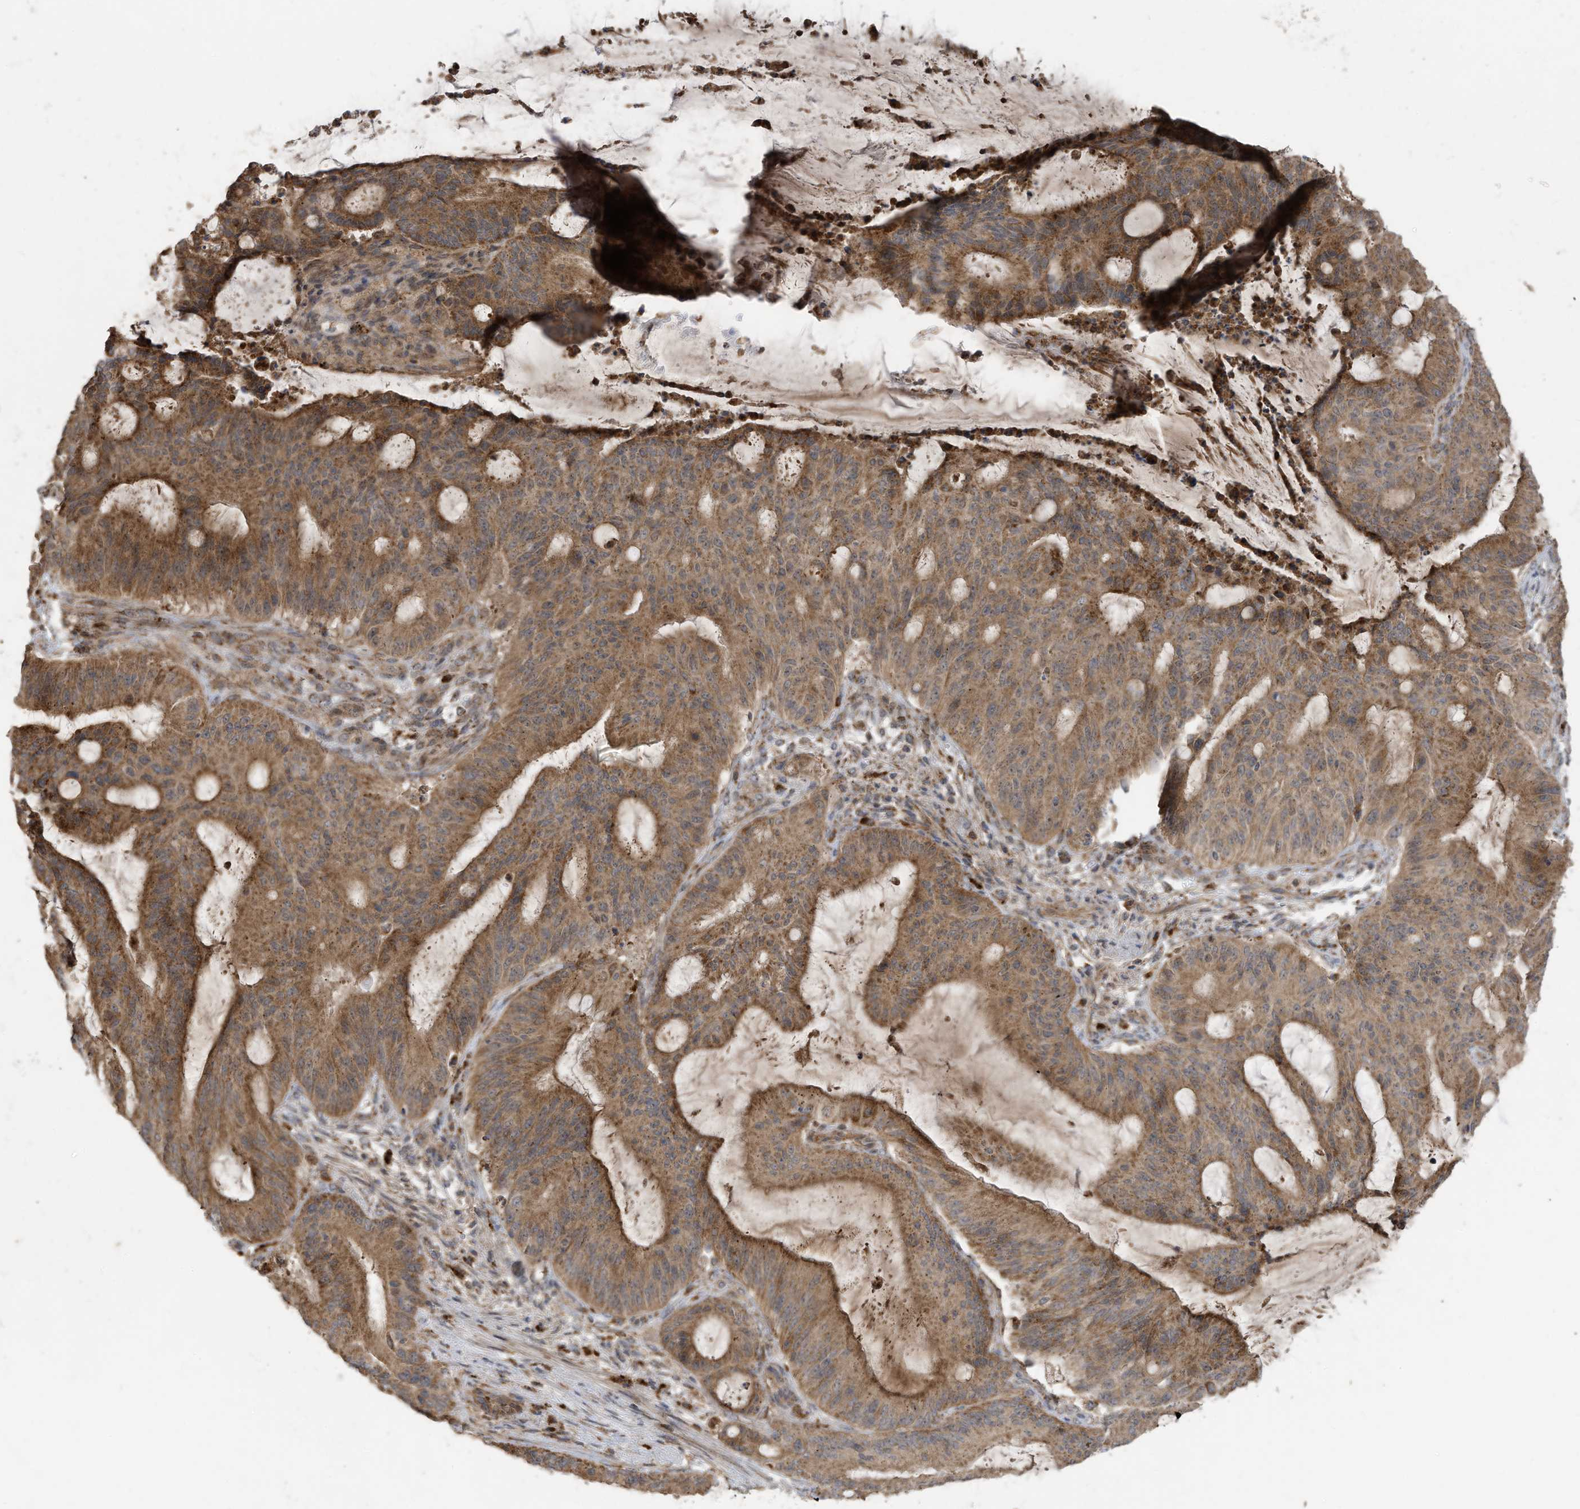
{"staining": {"intensity": "moderate", "quantity": ">75%", "location": "cytoplasmic/membranous"}, "tissue": "liver cancer", "cell_type": "Tumor cells", "image_type": "cancer", "snomed": [{"axis": "morphology", "description": "Normal tissue, NOS"}, {"axis": "morphology", "description": "Cholangiocarcinoma"}, {"axis": "topography", "description": "Liver"}, {"axis": "topography", "description": "Peripheral nerve tissue"}], "caption": "A high-resolution image shows immunohistochemistry staining of liver cholangiocarcinoma, which shows moderate cytoplasmic/membranous staining in about >75% of tumor cells.", "gene": "C2orf74", "patient": {"sex": "female", "age": 73}}